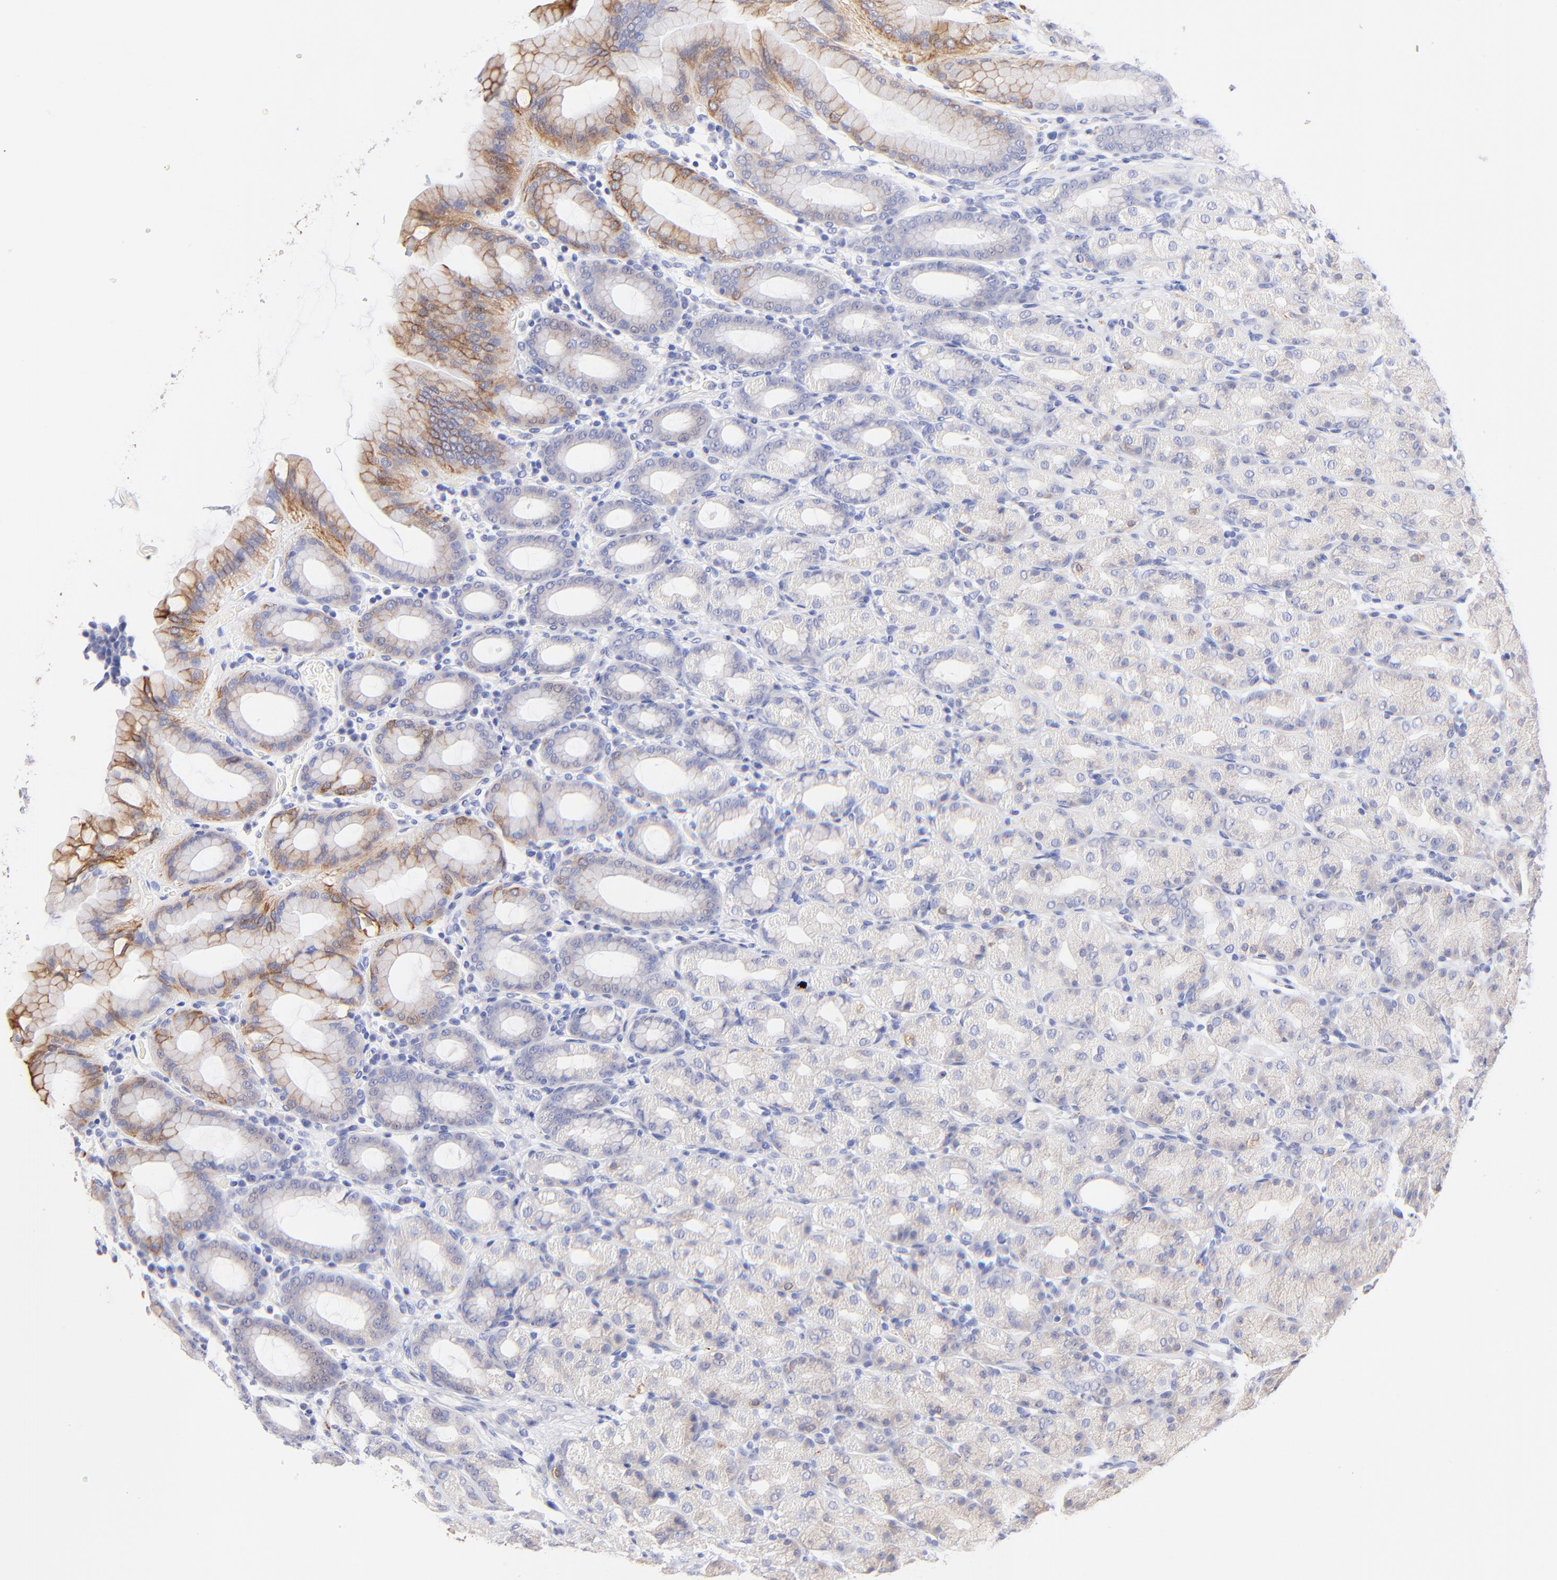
{"staining": {"intensity": "moderate", "quantity": "<25%", "location": "cytoplasmic/membranous"}, "tissue": "stomach", "cell_type": "Glandular cells", "image_type": "normal", "snomed": [{"axis": "morphology", "description": "Normal tissue, NOS"}, {"axis": "topography", "description": "Stomach, upper"}], "caption": "DAB (3,3'-diaminobenzidine) immunohistochemical staining of normal human stomach displays moderate cytoplasmic/membranous protein positivity in approximately <25% of glandular cells.", "gene": "RAB3A", "patient": {"sex": "male", "age": 68}}